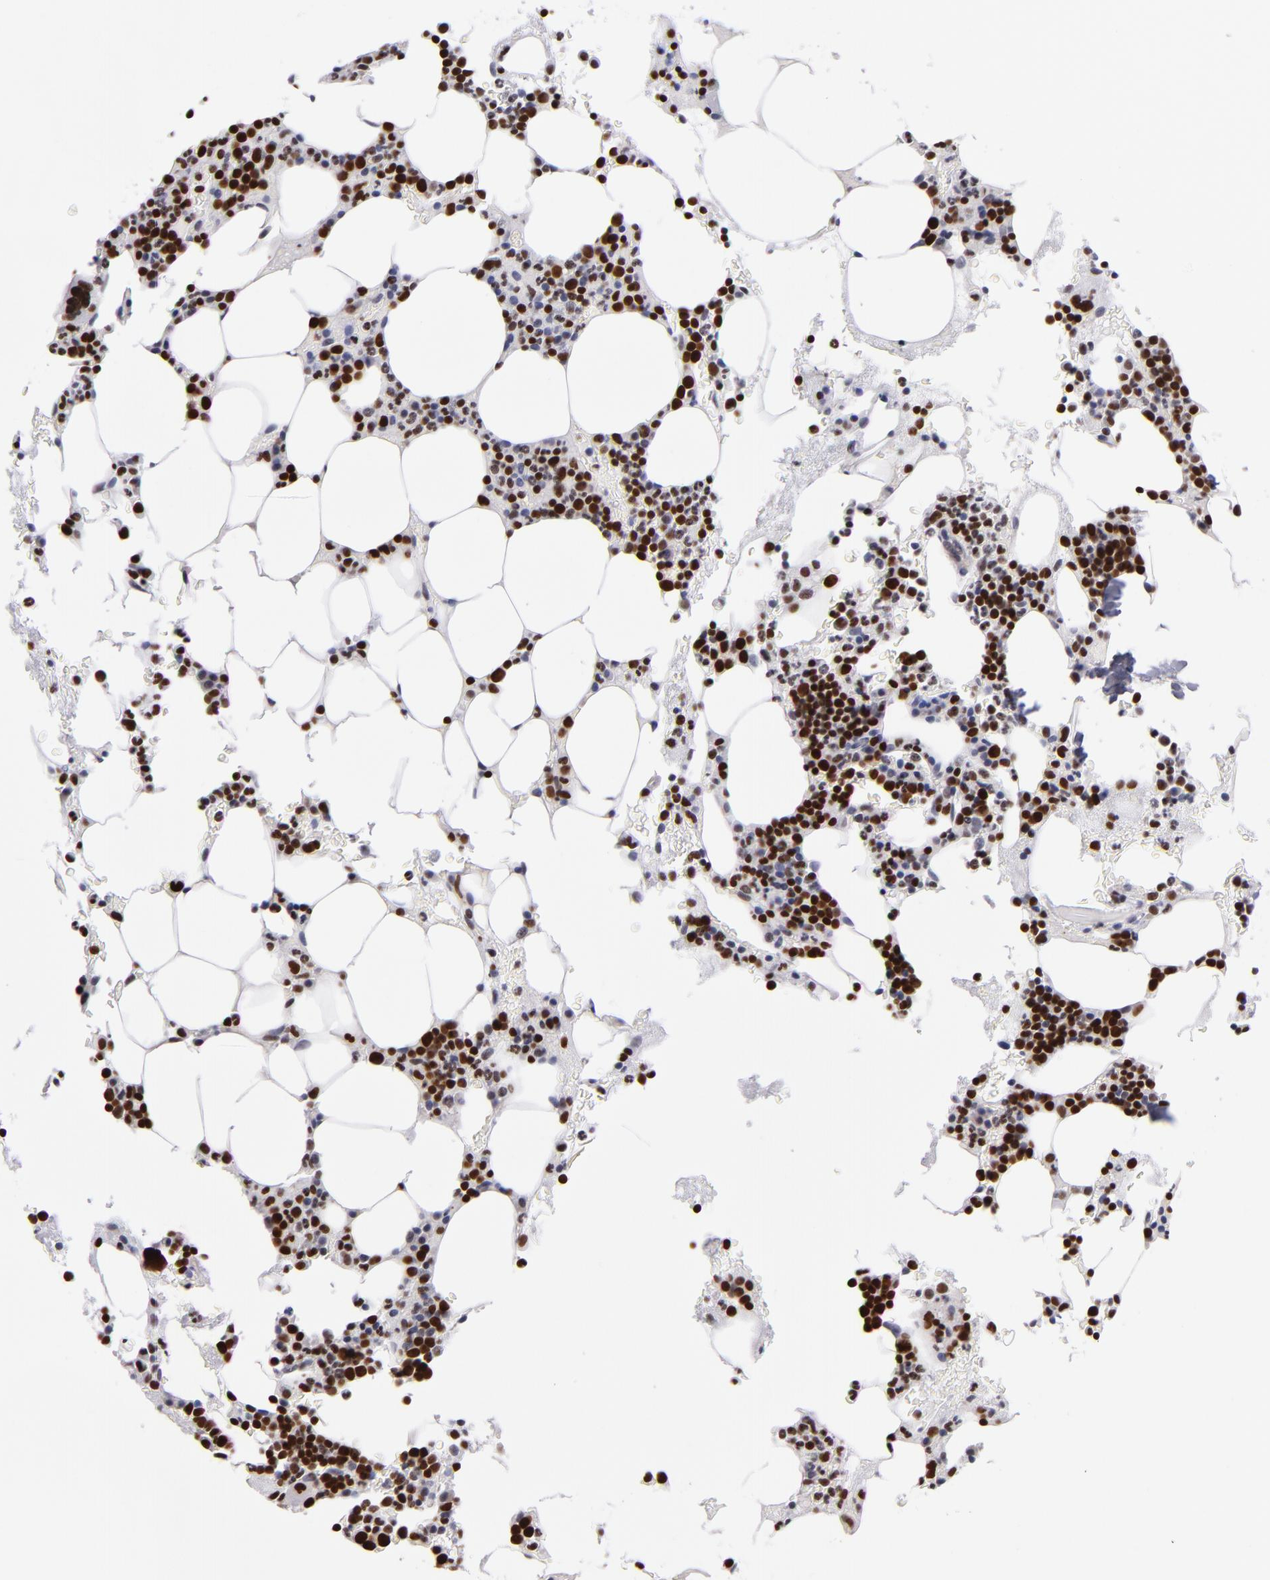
{"staining": {"intensity": "strong", "quantity": "25%-75%", "location": "nuclear"}, "tissue": "bone marrow", "cell_type": "Hematopoietic cells", "image_type": "normal", "snomed": [{"axis": "morphology", "description": "Normal tissue, NOS"}, {"axis": "topography", "description": "Bone marrow"}], "caption": "IHC of normal human bone marrow reveals high levels of strong nuclear positivity in about 25%-75% of hematopoietic cells.", "gene": "POLA1", "patient": {"sex": "male", "age": 78}}